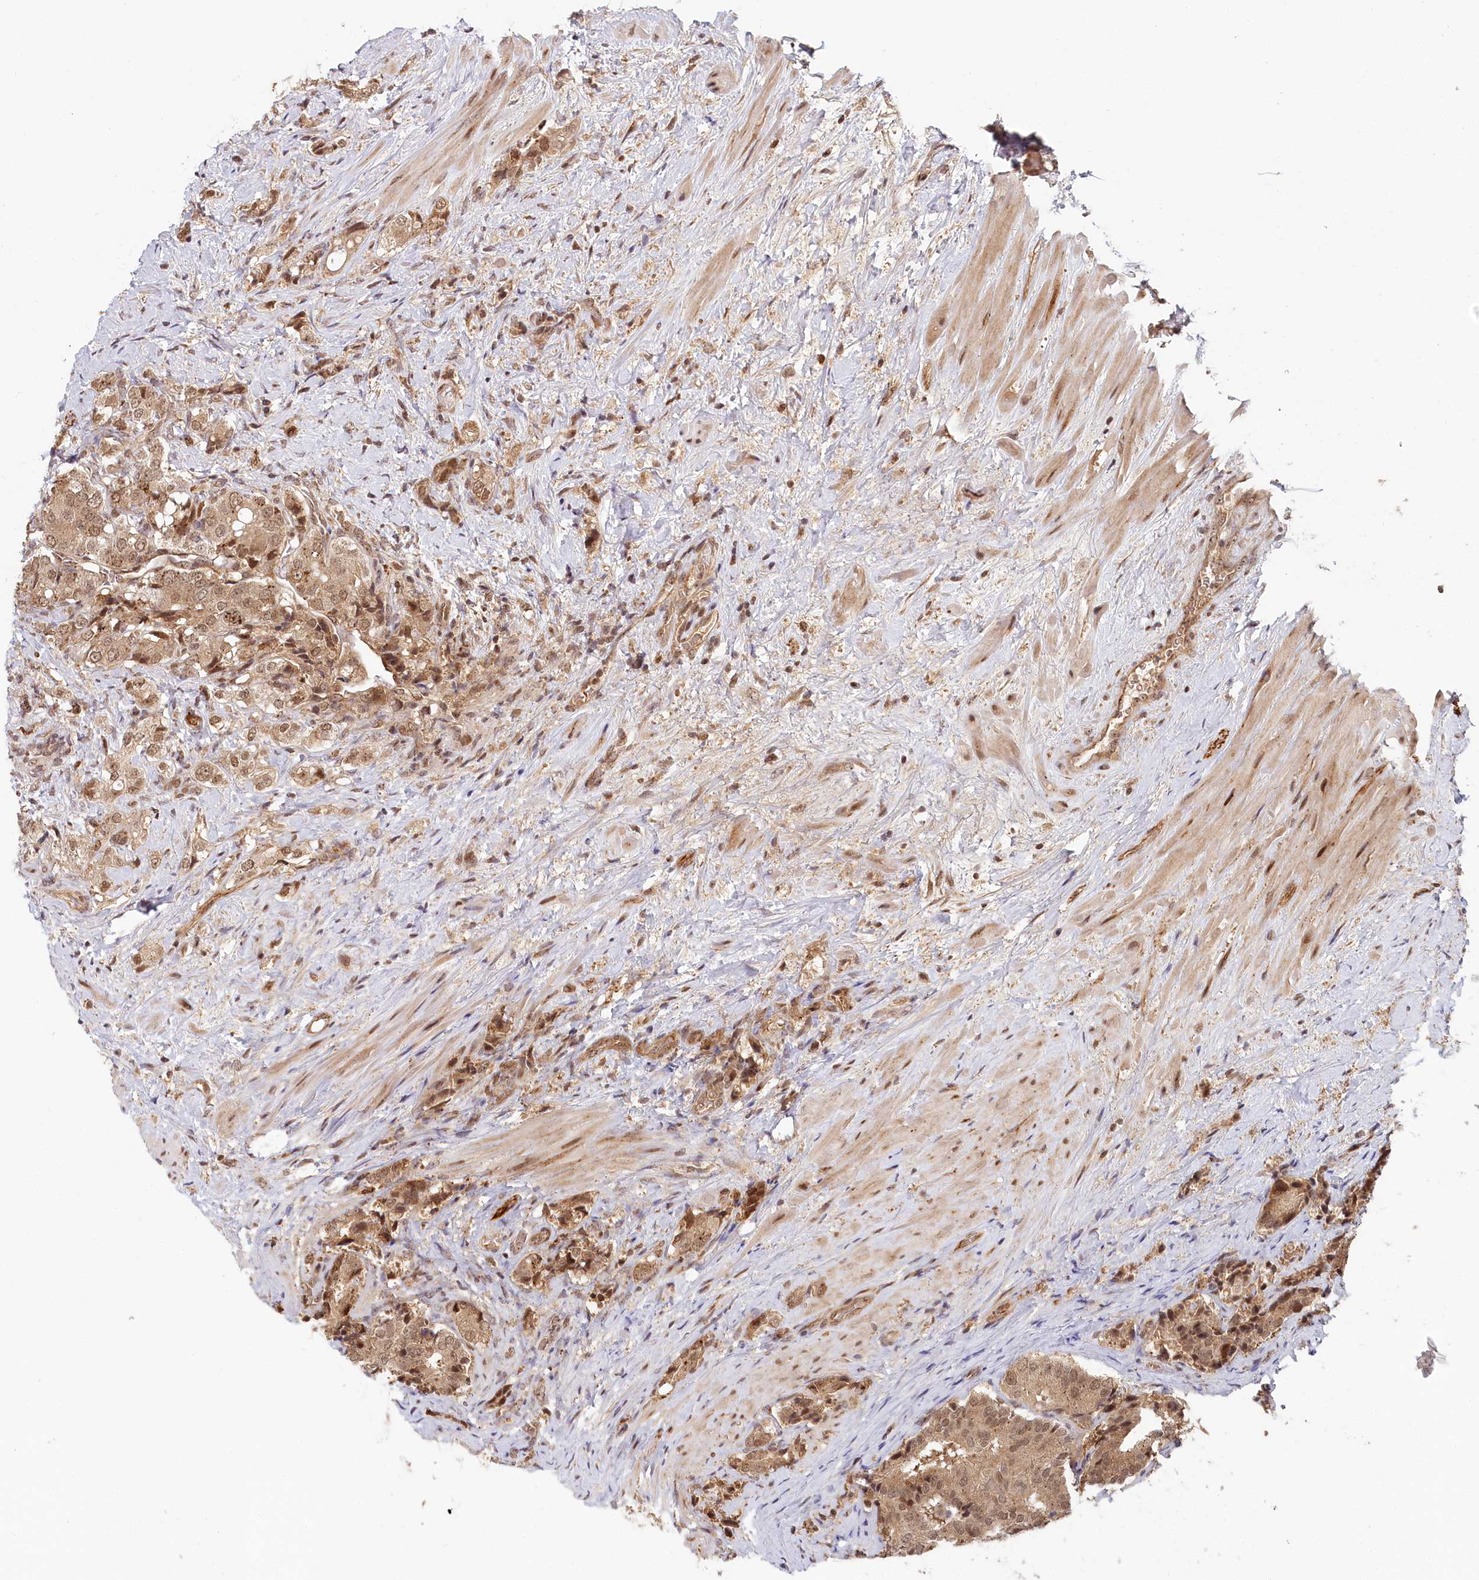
{"staining": {"intensity": "moderate", "quantity": ">75%", "location": "cytoplasmic/membranous,nuclear"}, "tissue": "prostate cancer", "cell_type": "Tumor cells", "image_type": "cancer", "snomed": [{"axis": "morphology", "description": "Adenocarcinoma, High grade"}, {"axis": "topography", "description": "Prostate"}], "caption": "An IHC photomicrograph of neoplastic tissue is shown. Protein staining in brown labels moderate cytoplasmic/membranous and nuclear positivity in prostate adenocarcinoma (high-grade) within tumor cells. Using DAB (3,3'-diaminobenzidine) (brown) and hematoxylin (blue) stains, captured at high magnification using brightfield microscopy.", "gene": "WAPL", "patient": {"sex": "male", "age": 65}}